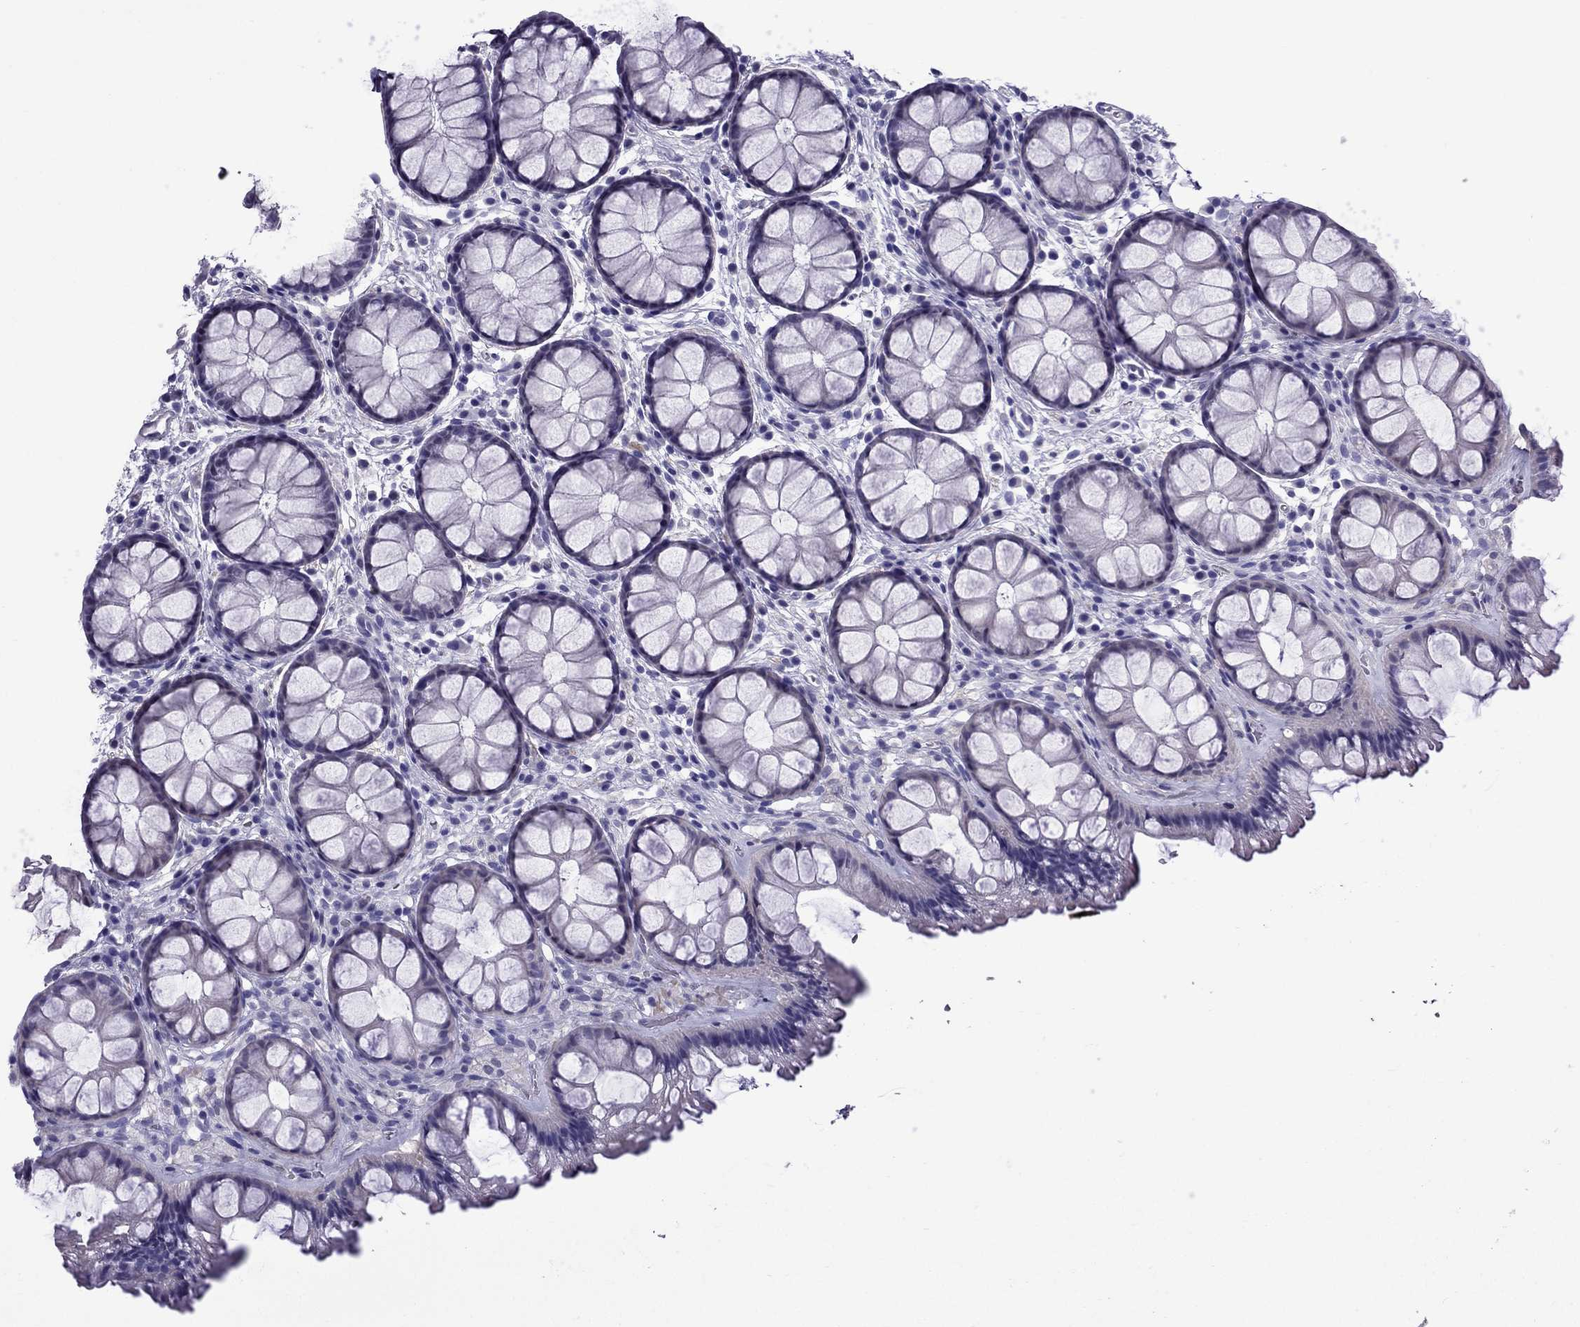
{"staining": {"intensity": "negative", "quantity": "none", "location": "none"}, "tissue": "rectum", "cell_type": "Glandular cells", "image_type": "normal", "snomed": [{"axis": "morphology", "description": "Normal tissue, NOS"}, {"axis": "topography", "description": "Rectum"}], "caption": "Immunohistochemical staining of benign rectum demonstrates no significant expression in glandular cells. (Brightfield microscopy of DAB immunohistochemistry (IHC) at high magnification).", "gene": "CHRNA5", "patient": {"sex": "female", "age": 62}}